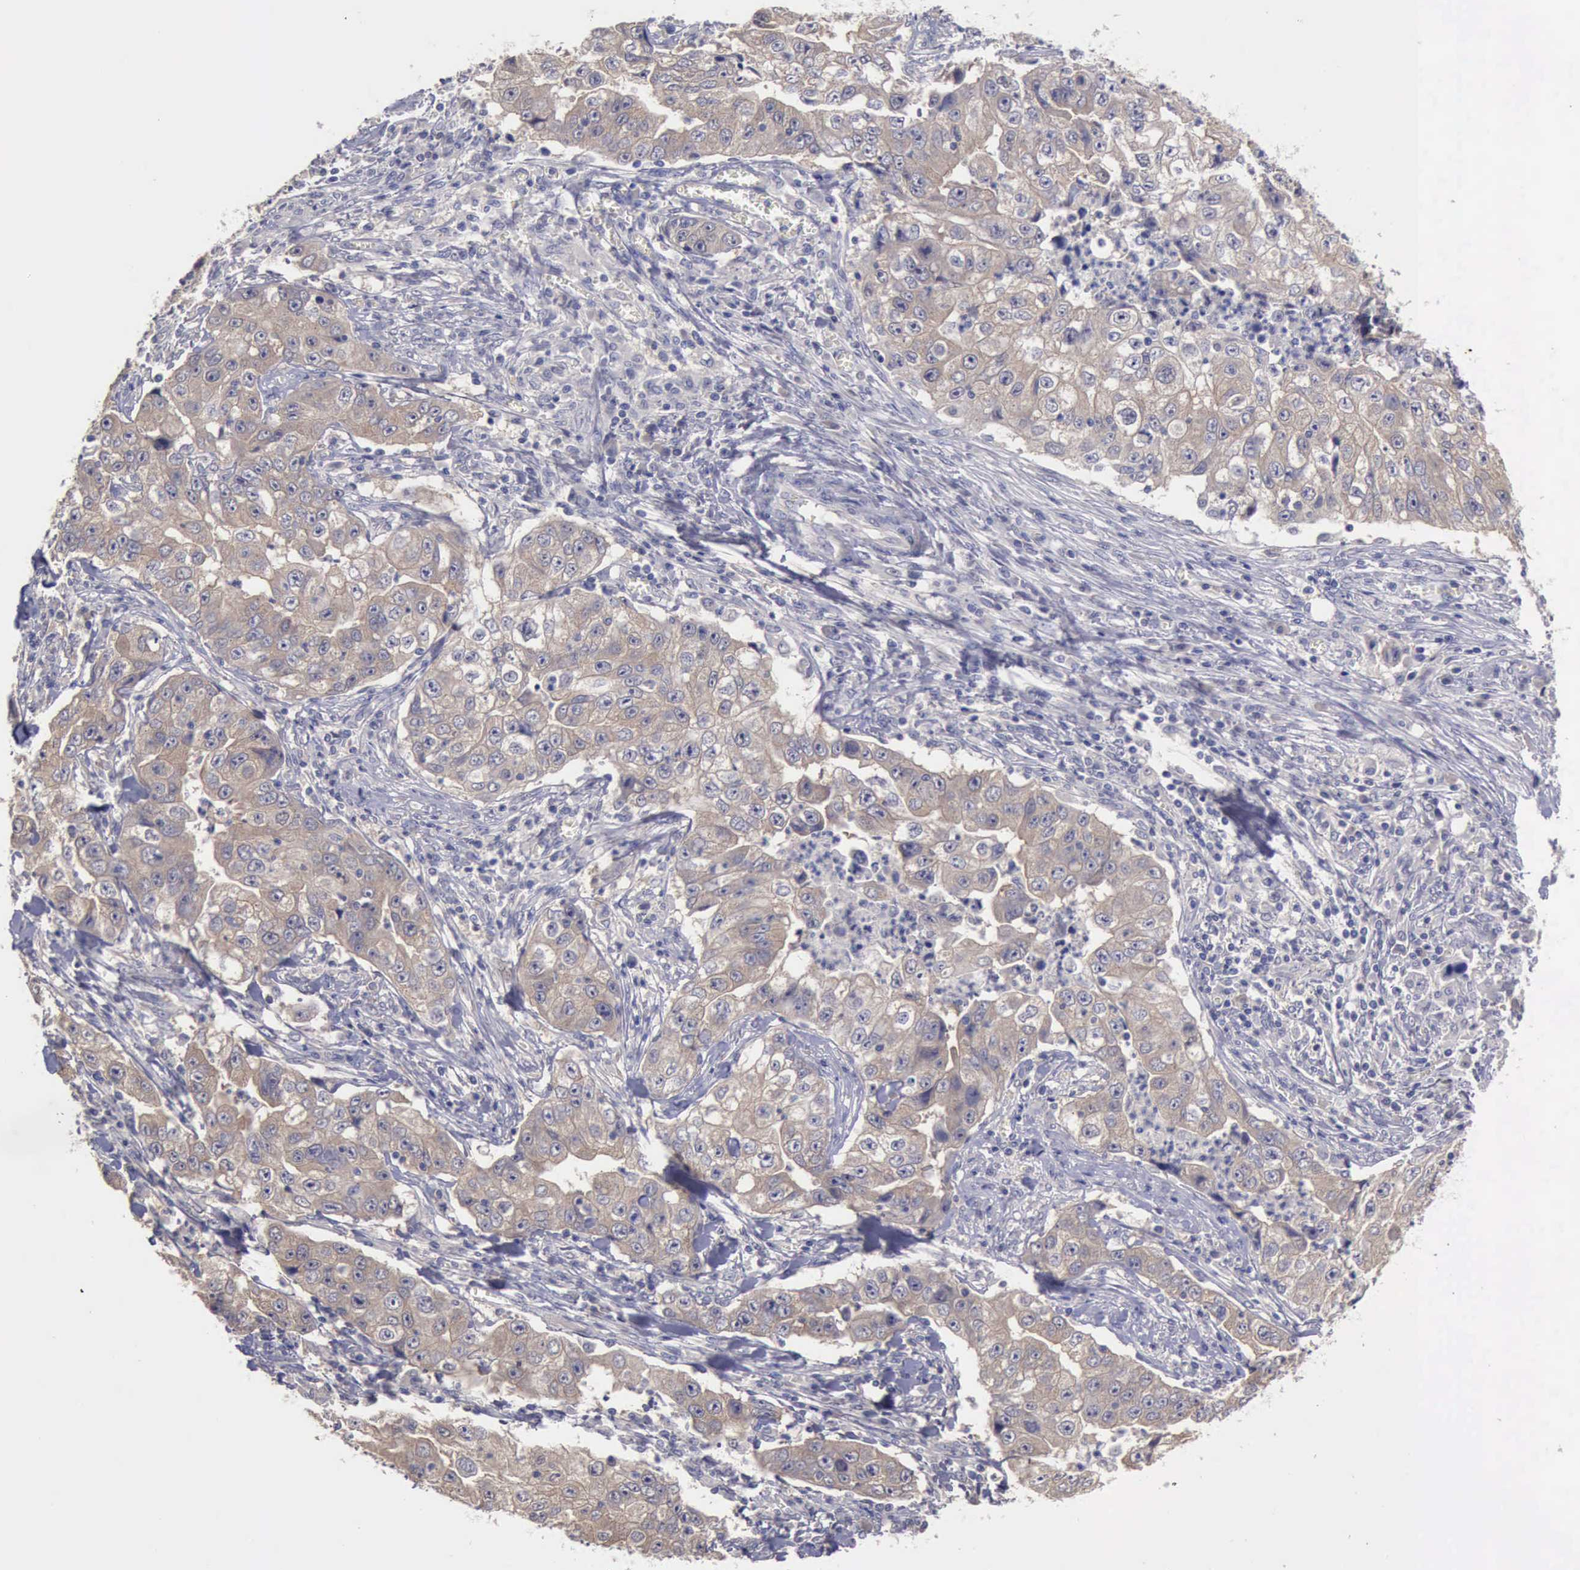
{"staining": {"intensity": "weak", "quantity": ">75%", "location": "cytoplasmic/membranous"}, "tissue": "lung cancer", "cell_type": "Tumor cells", "image_type": "cancer", "snomed": [{"axis": "morphology", "description": "Squamous cell carcinoma, NOS"}, {"axis": "topography", "description": "Lung"}], "caption": "Human squamous cell carcinoma (lung) stained for a protein (brown) exhibits weak cytoplasmic/membranous positive expression in approximately >75% of tumor cells.", "gene": "PHKA1", "patient": {"sex": "male", "age": 64}}